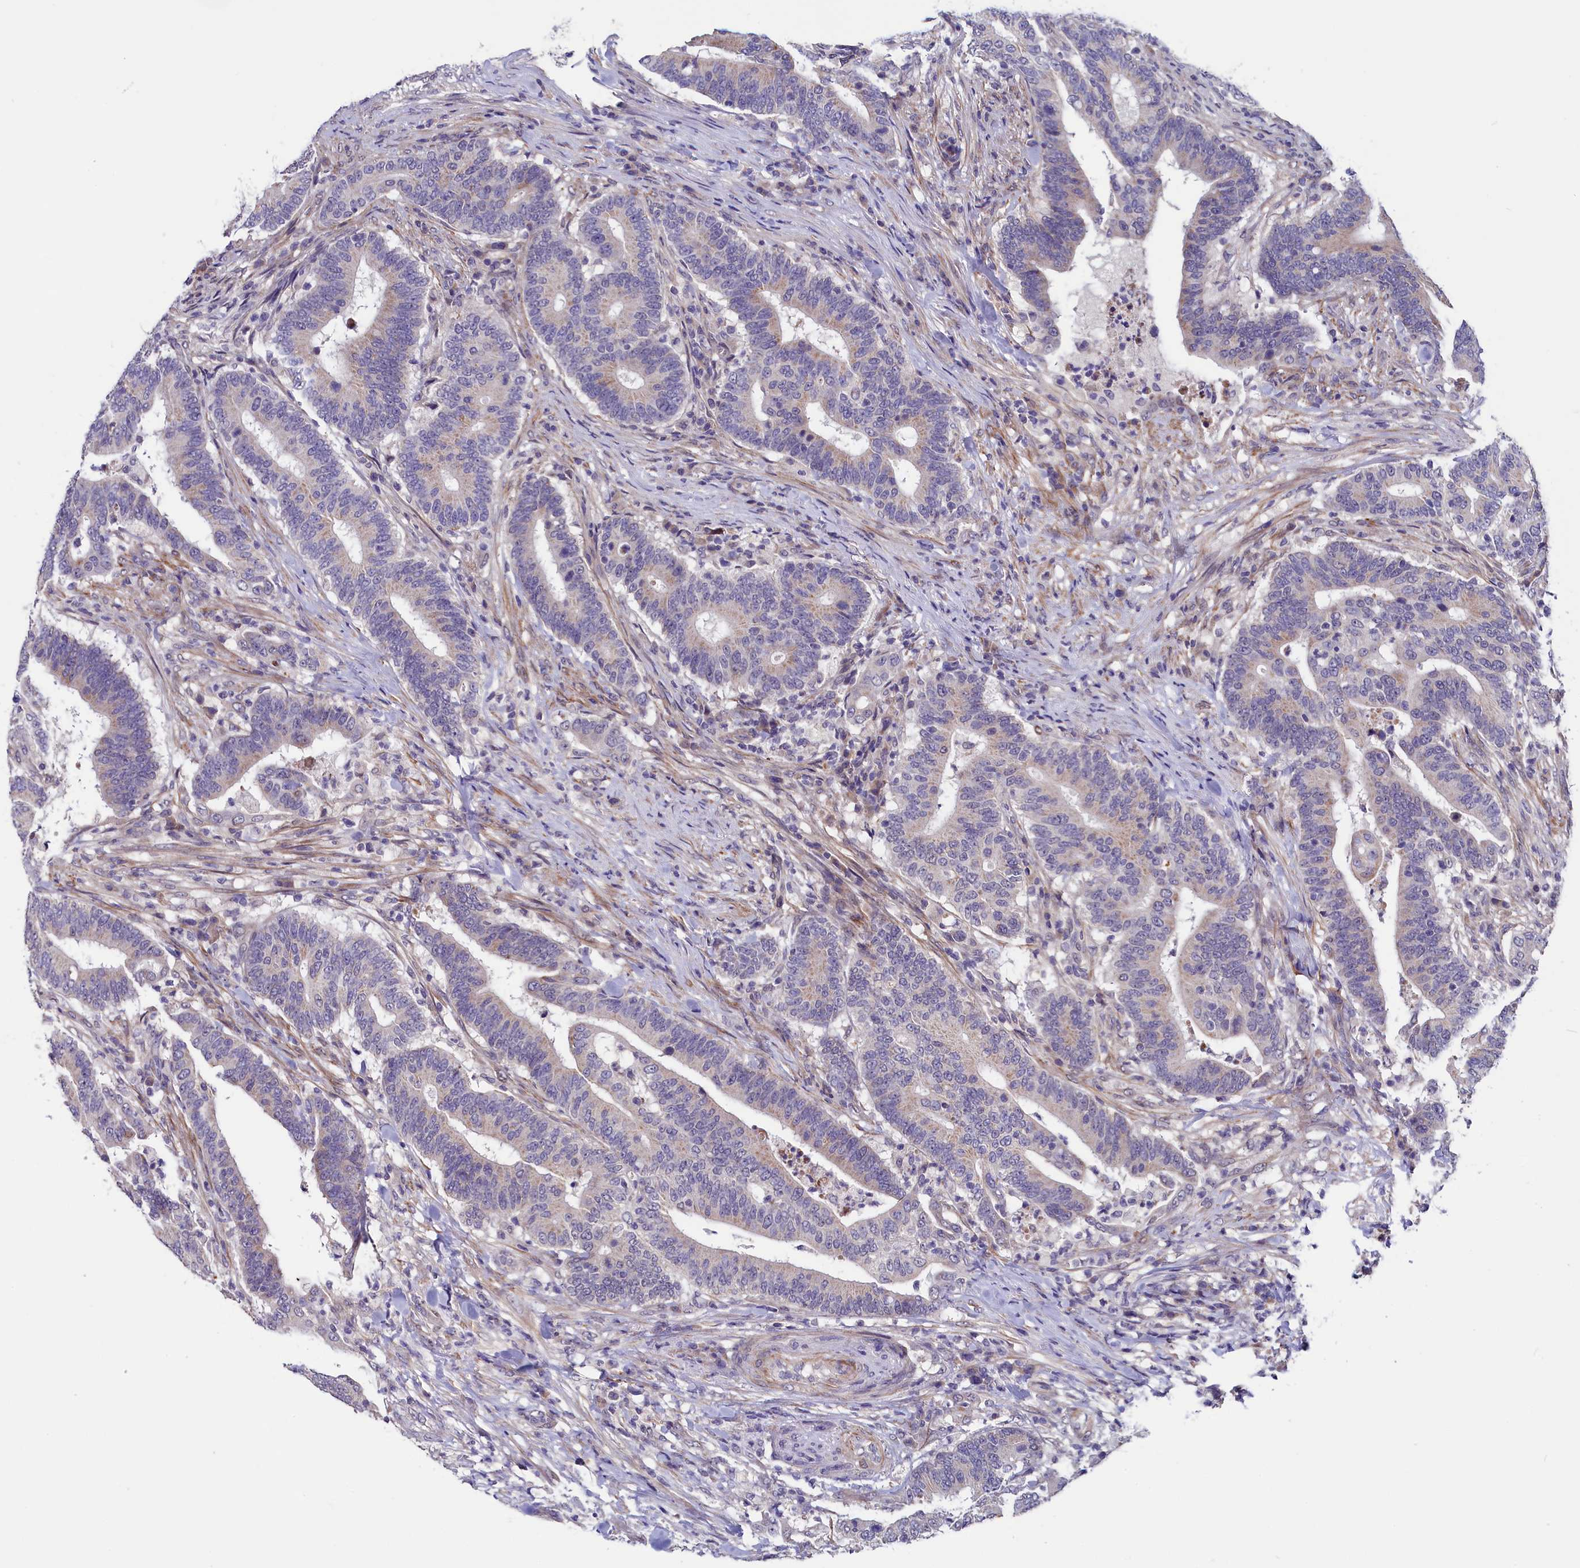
{"staining": {"intensity": "weak", "quantity": "25%-75%", "location": "cytoplasmic/membranous"}, "tissue": "colorectal cancer", "cell_type": "Tumor cells", "image_type": "cancer", "snomed": [{"axis": "morphology", "description": "Adenocarcinoma, NOS"}, {"axis": "topography", "description": "Colon"}], "caption": "Immunohistochemistry (IHC) of human colorectal cancer (adenocarcinoma) shows low levels of weak cytoplasmic/membranous expression in approximately 25%-75% of tumor cells. Nuclei are stained in blue.", "gene": "SLC39A6", "patient": {"sex": "female", "age": 66}}